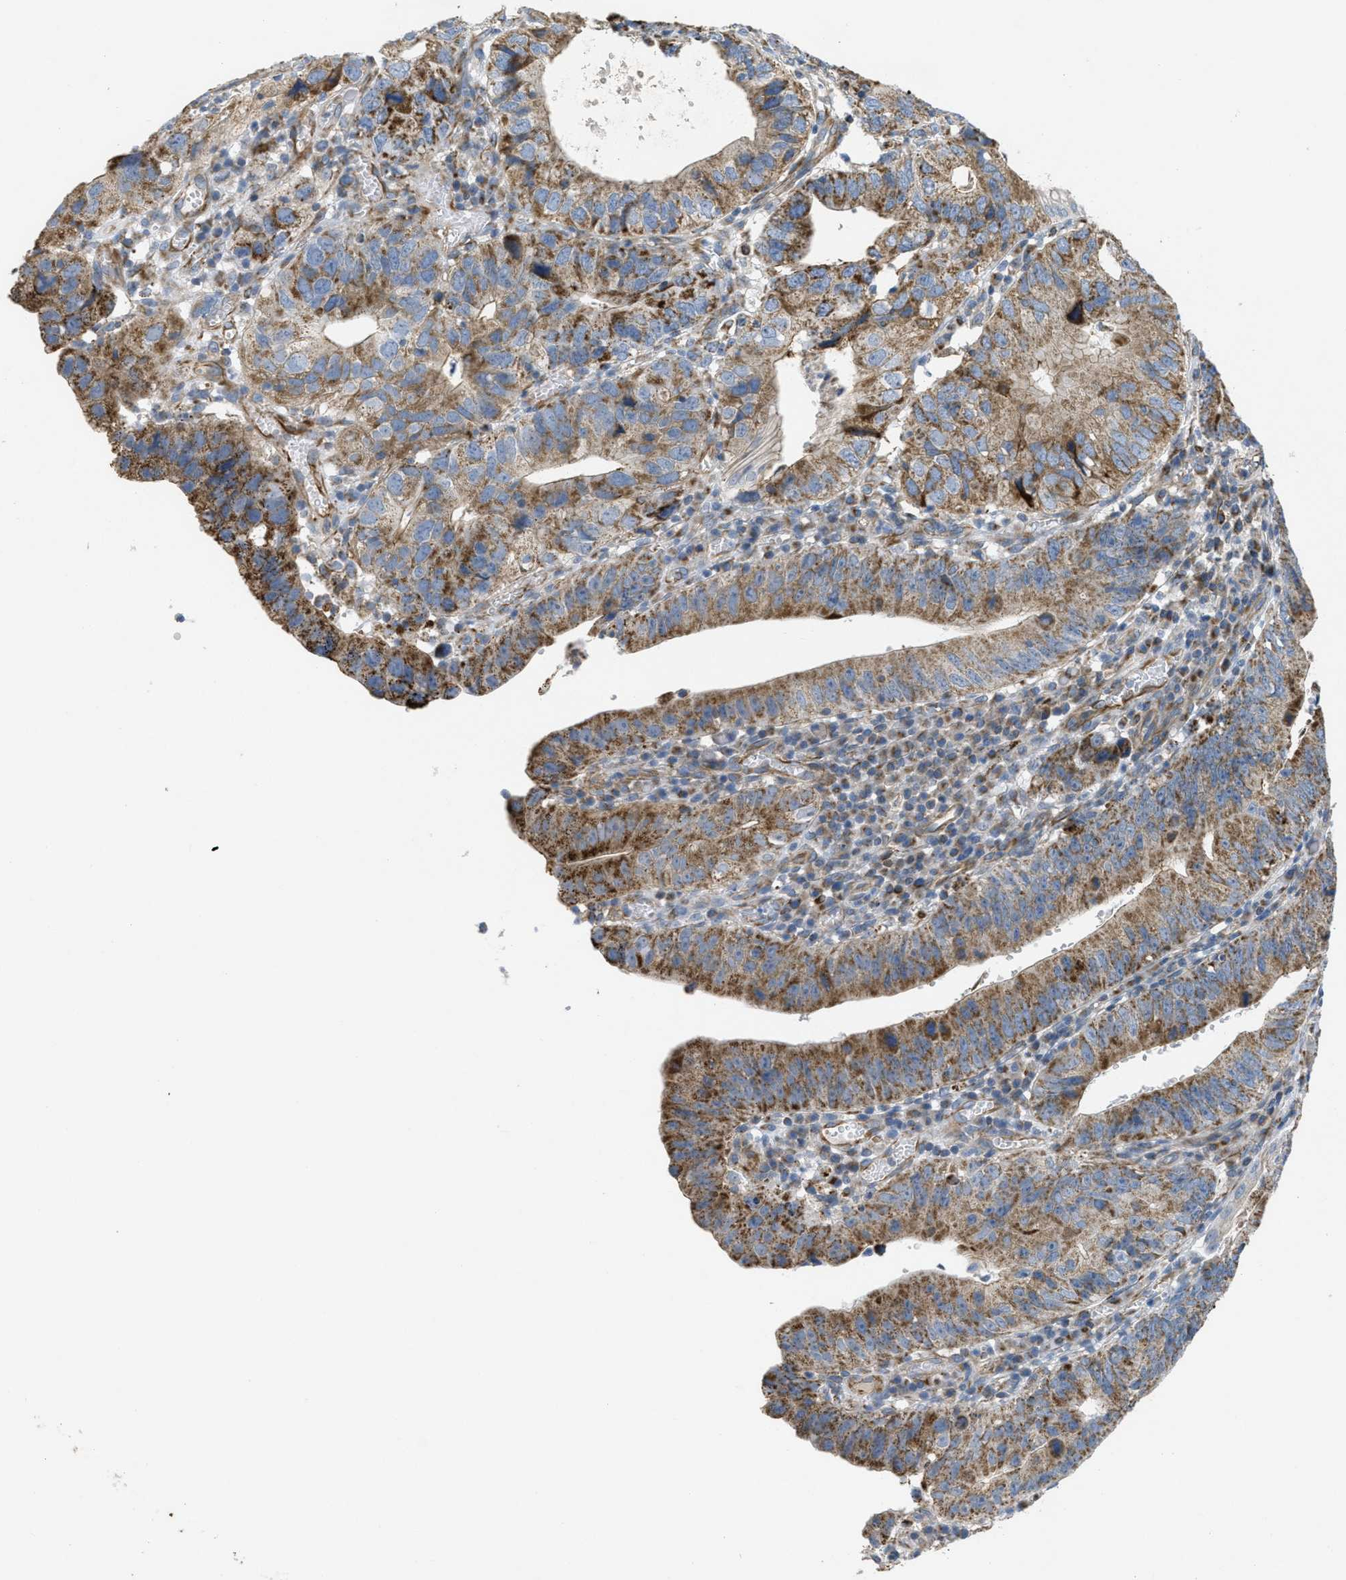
{"staining": {"intensity": "strong", "quantity": "25%-75%", "location": "cytoplasmic/membranous"}, "tissue": "stomach cancer", "cell_type": "Tumor cells", "image_type": "cancer", "snomed": [{"axis": "morphology", "description": "Adenocarcinoma, NOS"}, {"axis": "topography", "description": "Stomach"}], "caption": "Strong cytoplasmic/membranous expression for a protein is appreciated in approximately 25%-75% of tumor cells of stomach cancer (adenocarcinoma) using immunohistochemistry (IHC).", "gene": "BTN3A1", "patient": {"sex": "male", "age": 59}}